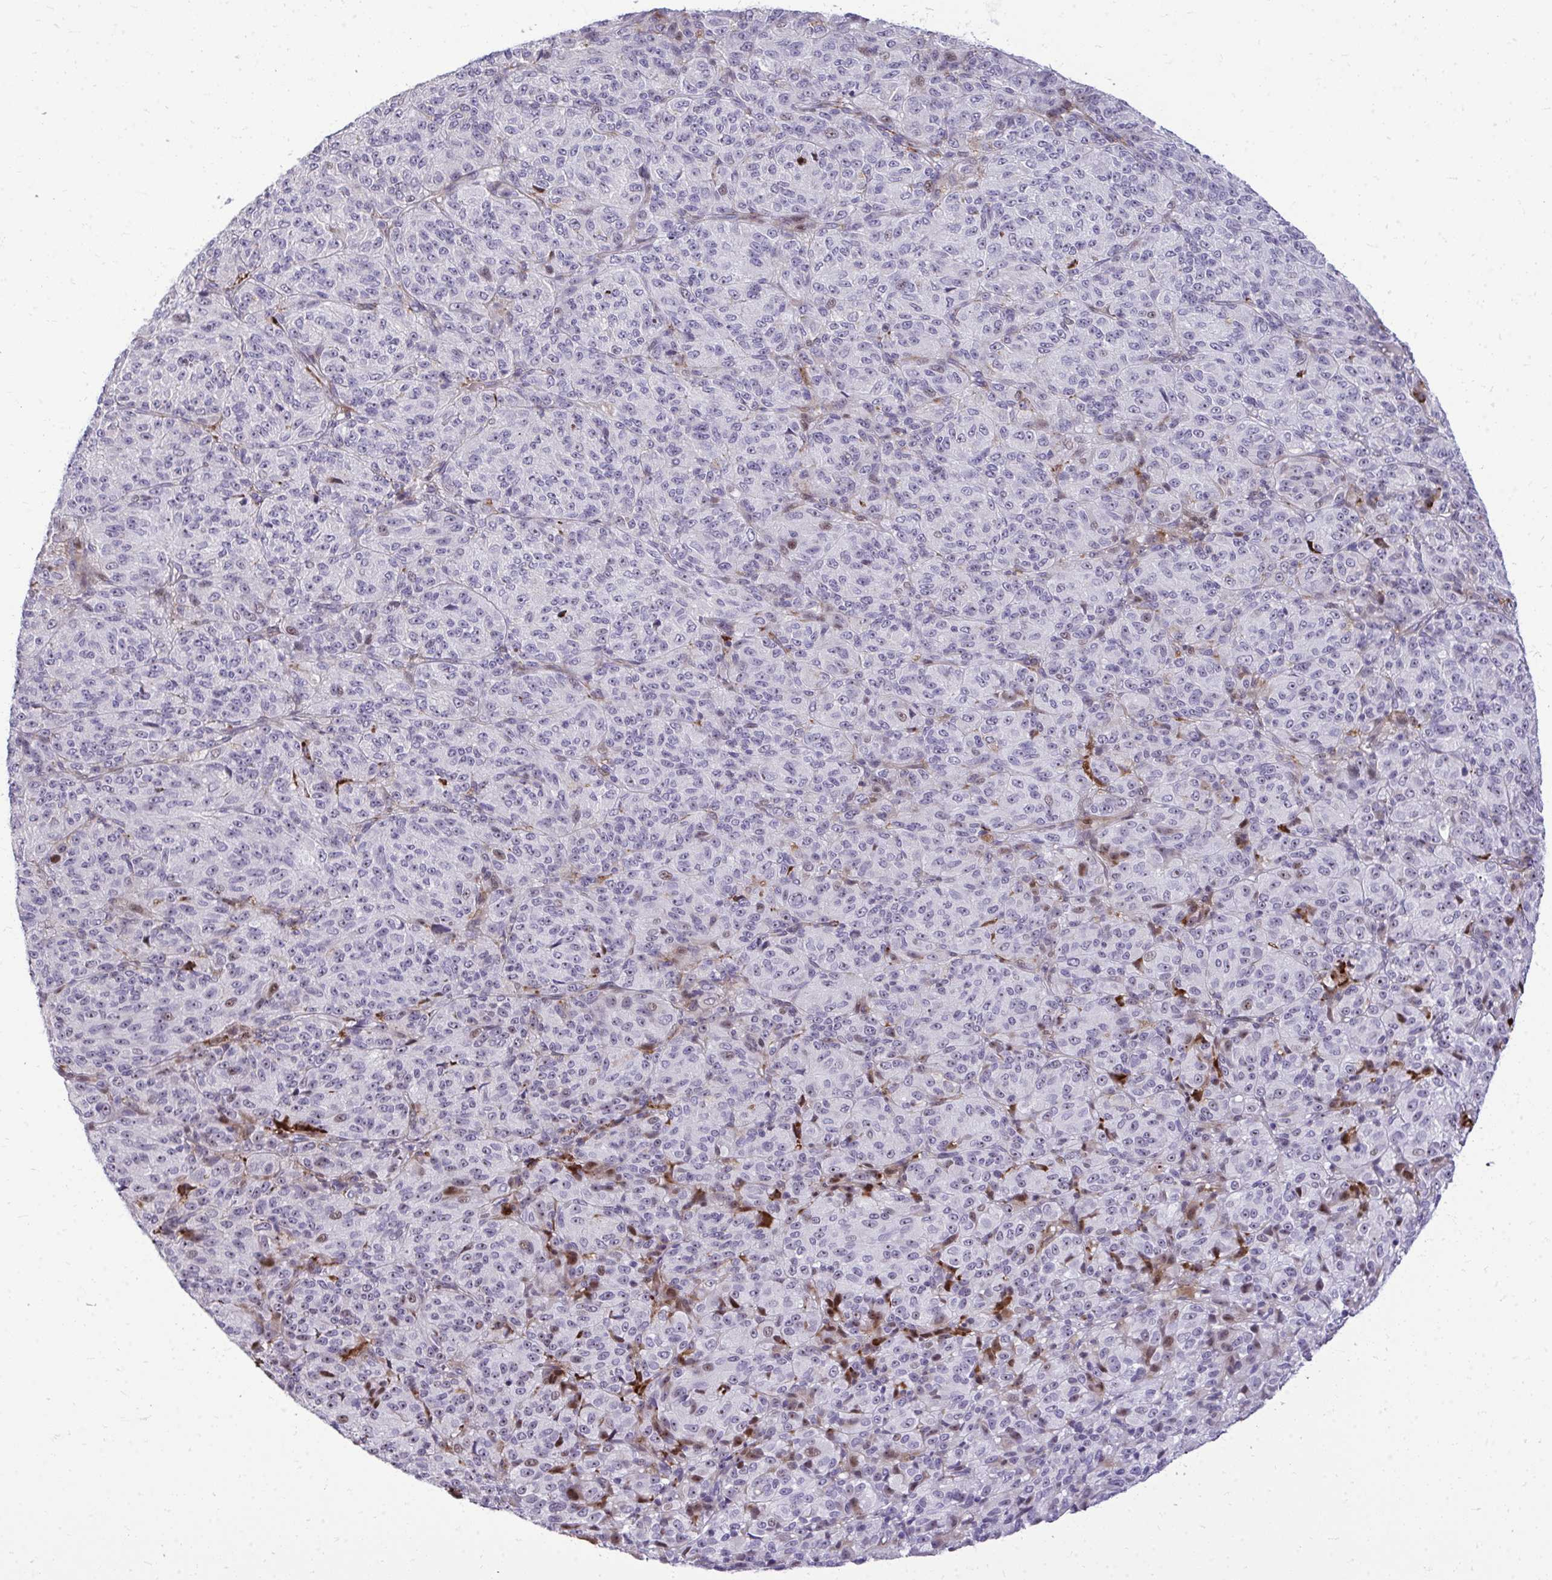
{"staining": {"intensity": "negative", "quantity": "none", "location": "none"}, "tissue": "melanoma", "cell_type": "Tumor cells", "image_type": "cancer", "snomed": [{"axis": "morphology", "description": "Malignant melanoma, Metastatic site"}, {"axis": "topography", "description": "Brain"}], "caption": "An IHC photomicrograph of malignant melanoma (metastatic site) is shown. There is no staining in tumor cells of malignant melanoma (metastatic site).", "gene": "DLX4", "patient": {"sex": "female", "age": 56}}